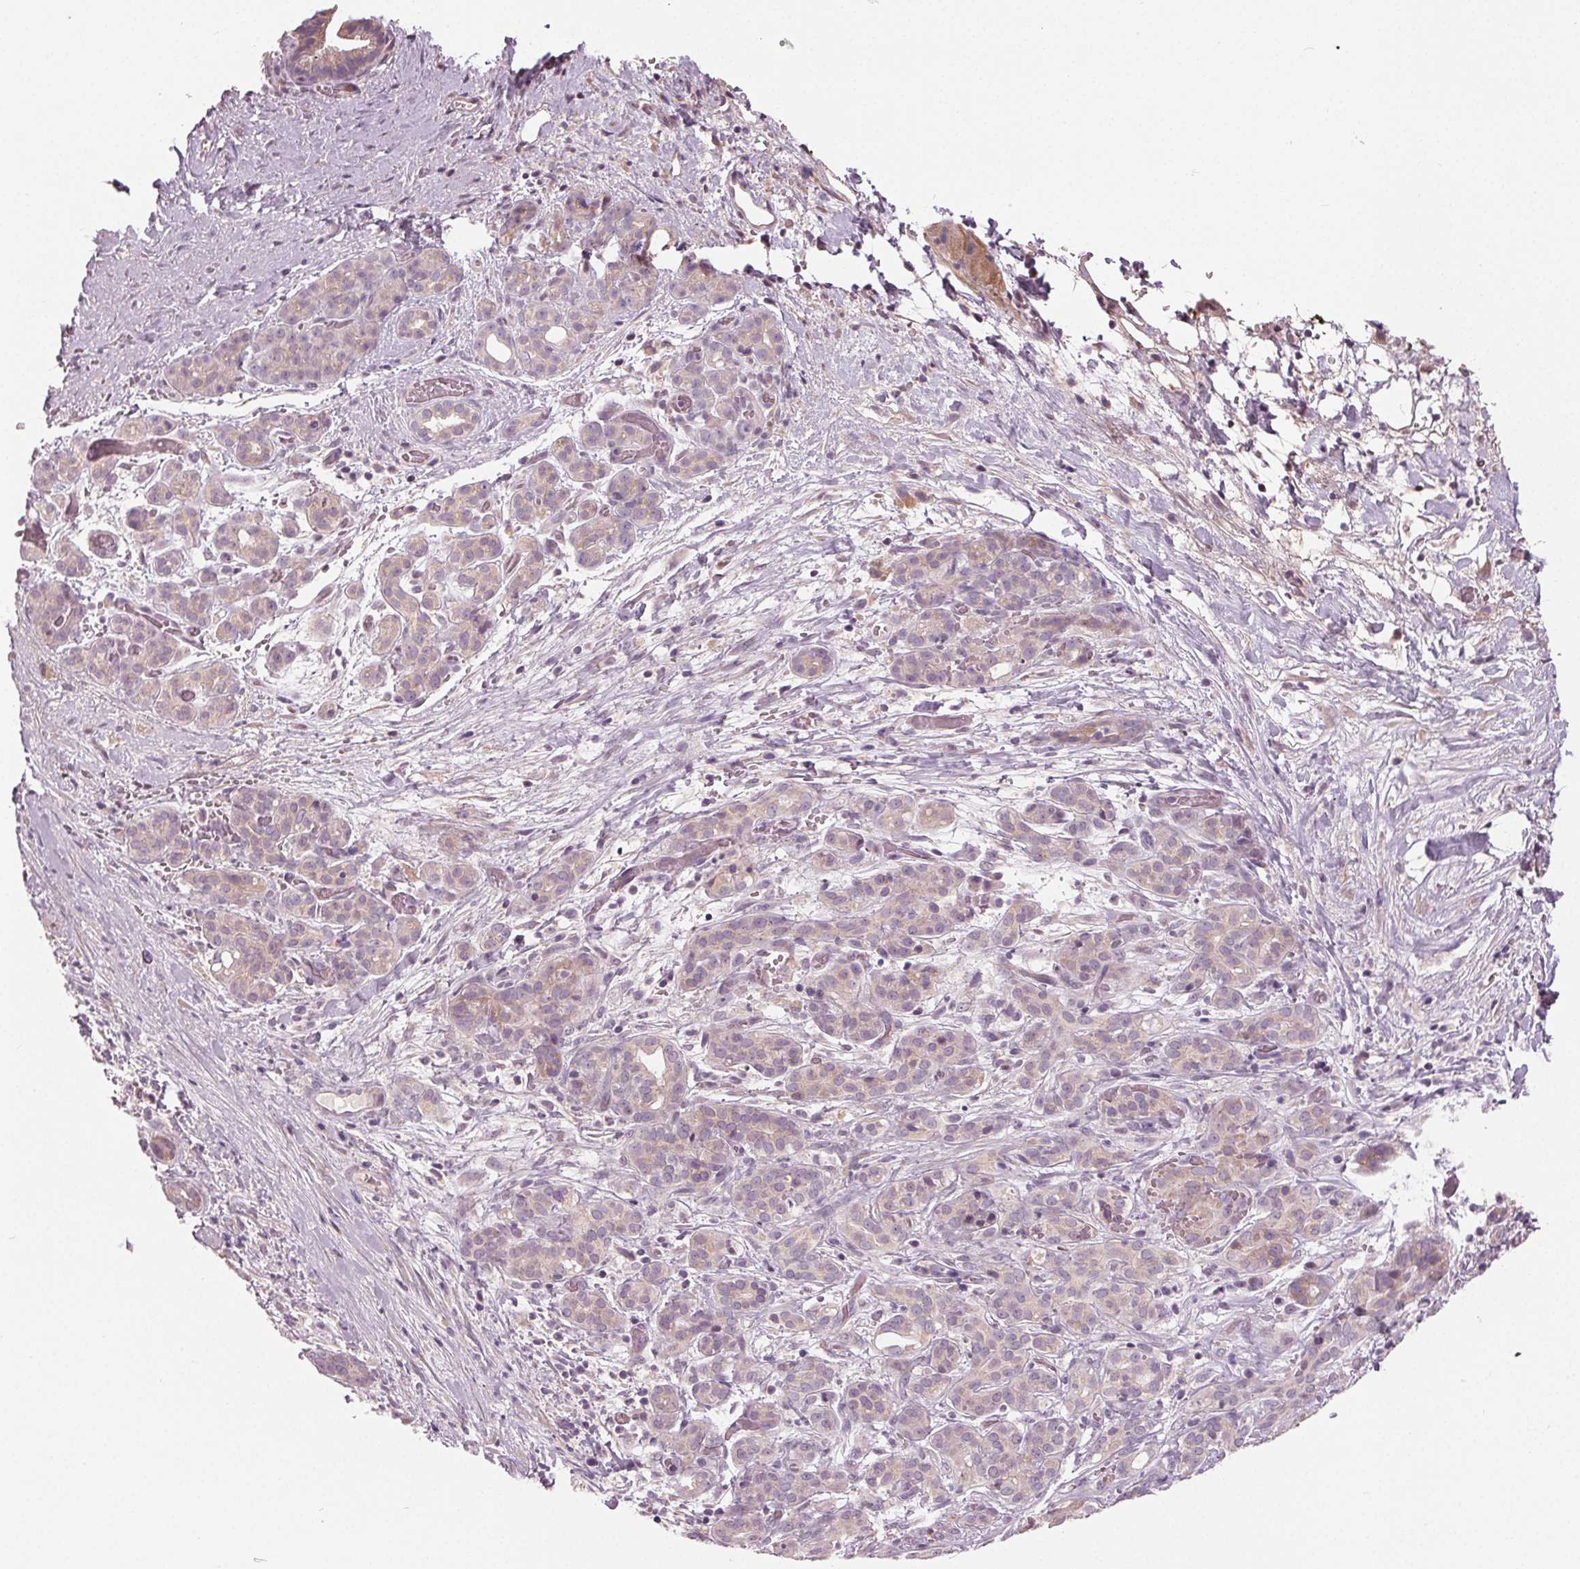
{"staining": {"intensity": "negative", "quantity": "none", "location": "none"}, "tissue": "pancreatic cancer", "cell_type": "Tumor cells", "image_type": "cancer", "snomed": [{"axis": "morphology", "description": "Adenocarcinoma, NOS"}, {"axis": "topography", "description": "Pancreas"}], "caption": "Histopathology image shows no protein staining in tumor cells of adenocarcinoma (pancreatic) tissue.", "gene": "ZNF605", "patient": {"sex": "male", "age": 44}}